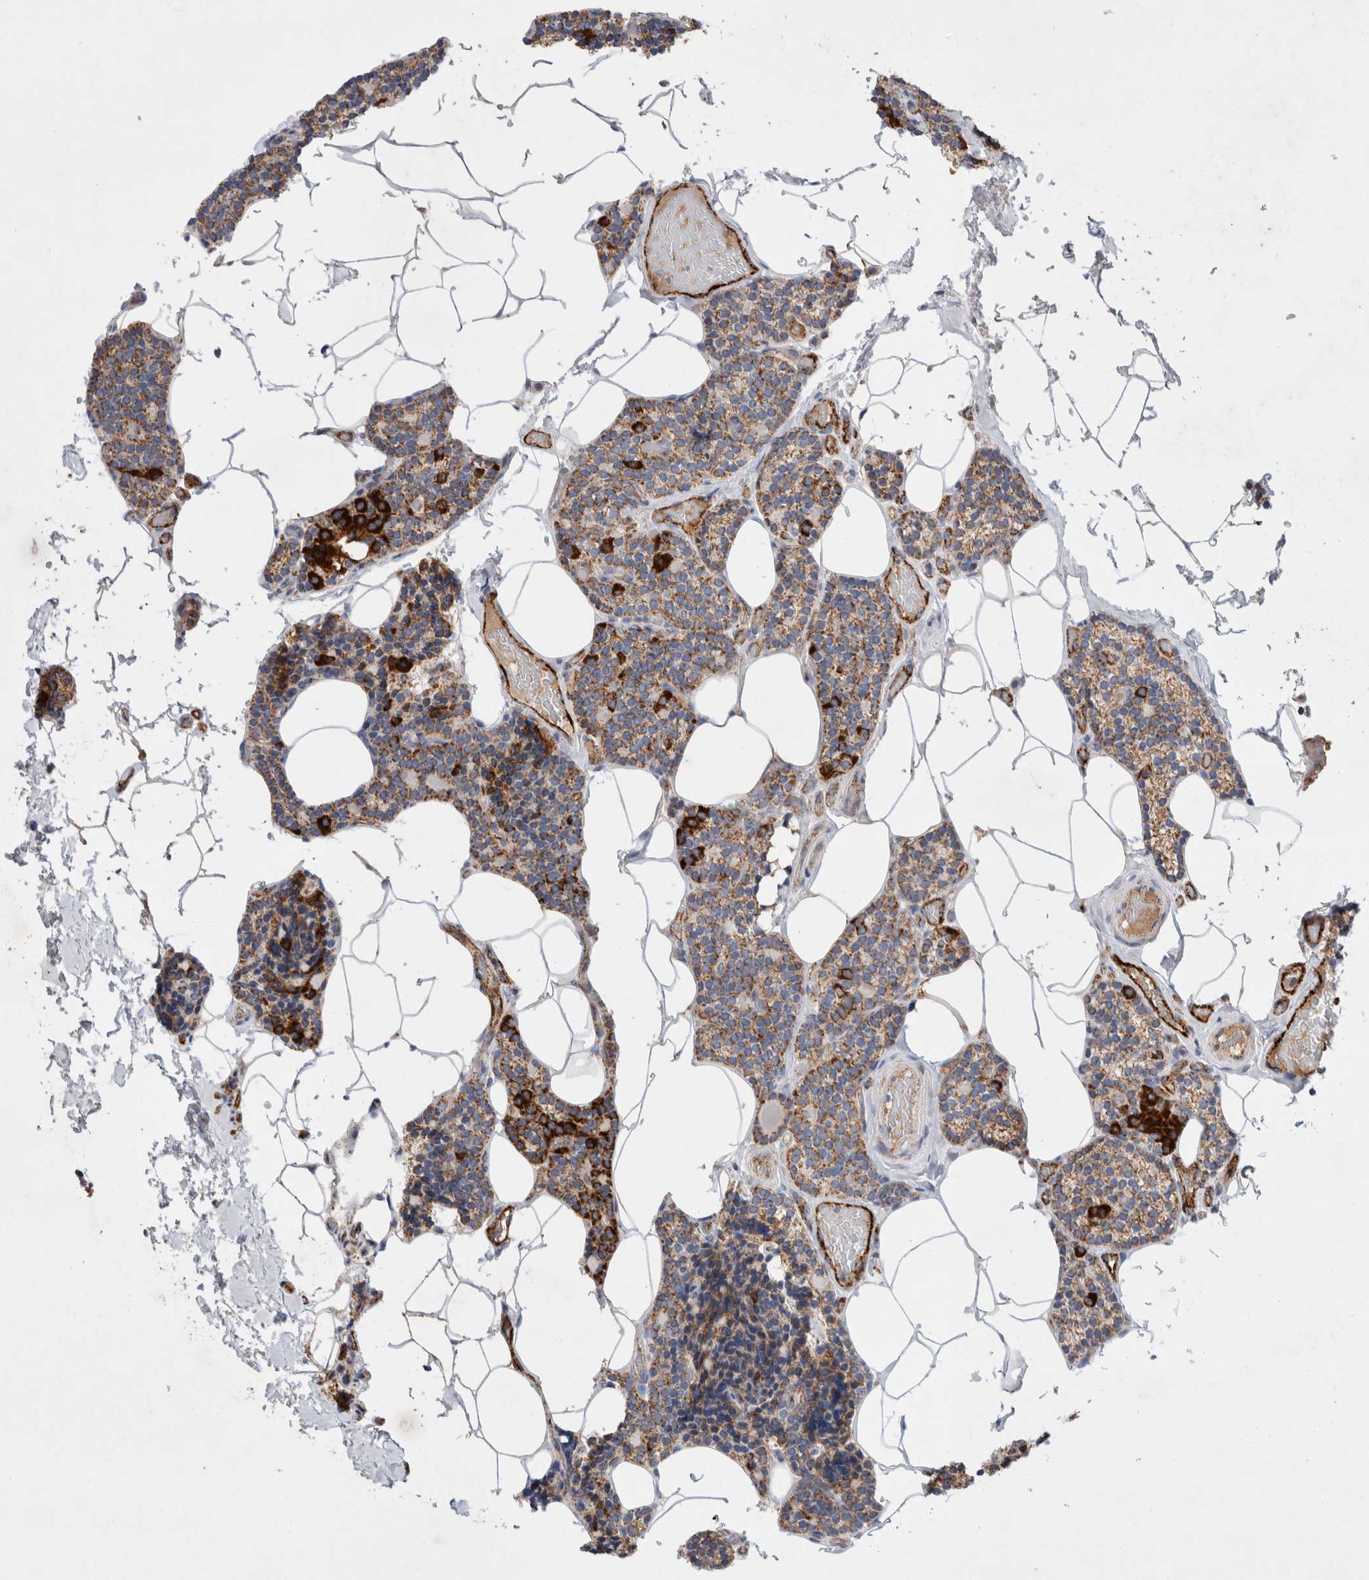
{"staining": {"intensity": "strong", "quantity": ">75%", "location": "cytoplasmic/membranous"}, "tissue": "parathyroid gland", "cell_type": "Glandular cells", "image_type": "normal", "snomed": [{"axis": "morphology", "description": "Normal tissue, NOS"}, {"axis": "topography", "description": "Parathyroid gland"}], "caption": "Immunohistochemical staining of benign human parathyroid gland exhibits >75% levels of strong cytoplasmic/membranous protein staining in about >75% of glandular cells.", "gene": "IARS2", "patient": {"sex": "male", "age": 52}}